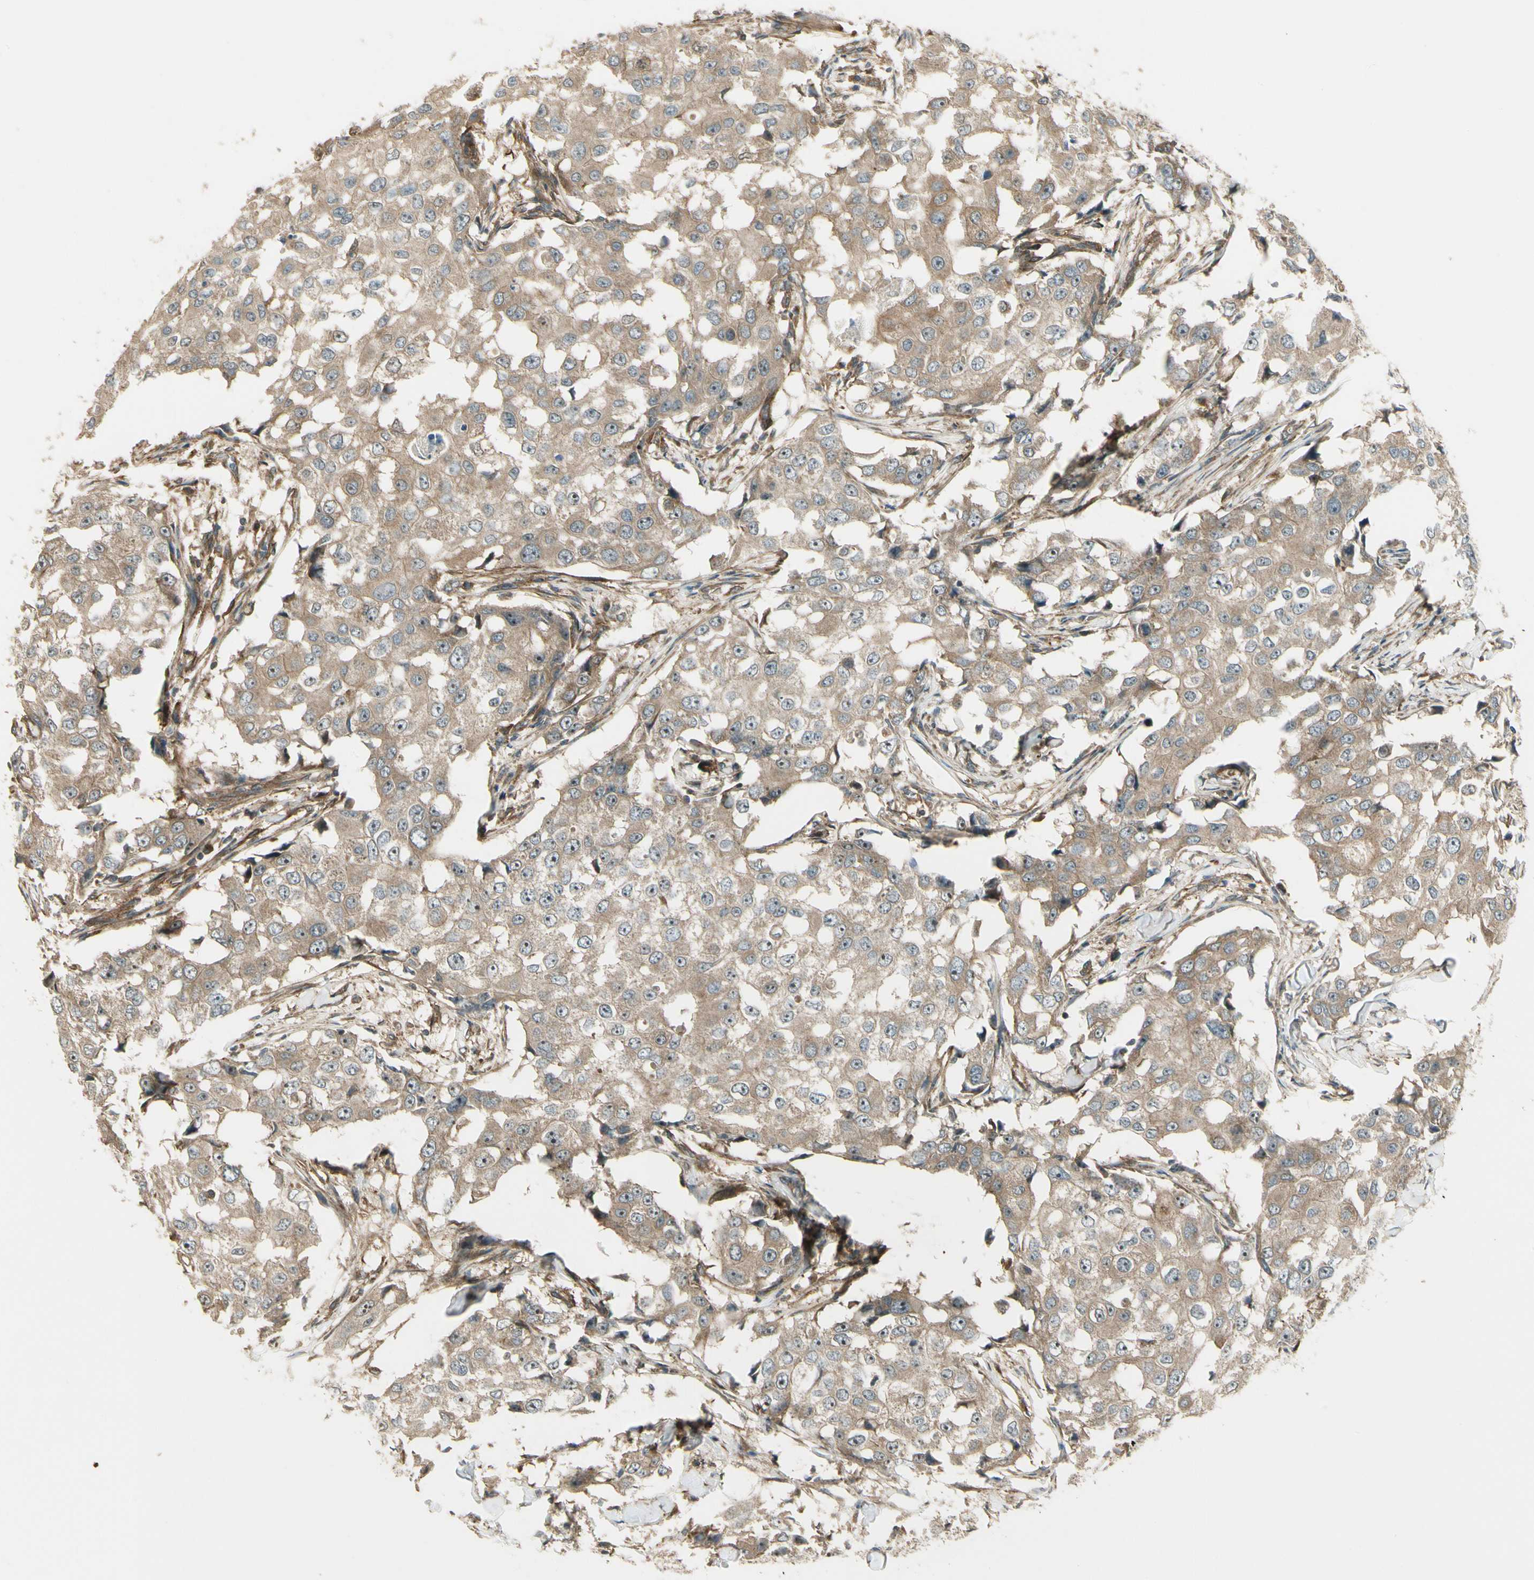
{"staining": {"intensity": "moderate", "quantity": ">75%", "location": "cytoplasmic/membranous"}, "tissue": "breast cancer", "cell_type": "Tumor cells", "image_type": "cancer", "snomed": [{"axis": "morphology", "description": "Duct carcinoma"}, {"axis": "topography", "description": "Breast"}], "caption": "Immunohistochemical staining of human breast cancer (intraductal carcinoma) reveals medium levels of moderate cytoplasmic/membranous protein expression in approximately >75% of tumor cells.", "gene": "FKBP15", "patient": {"sex": "female", "age": 27}}